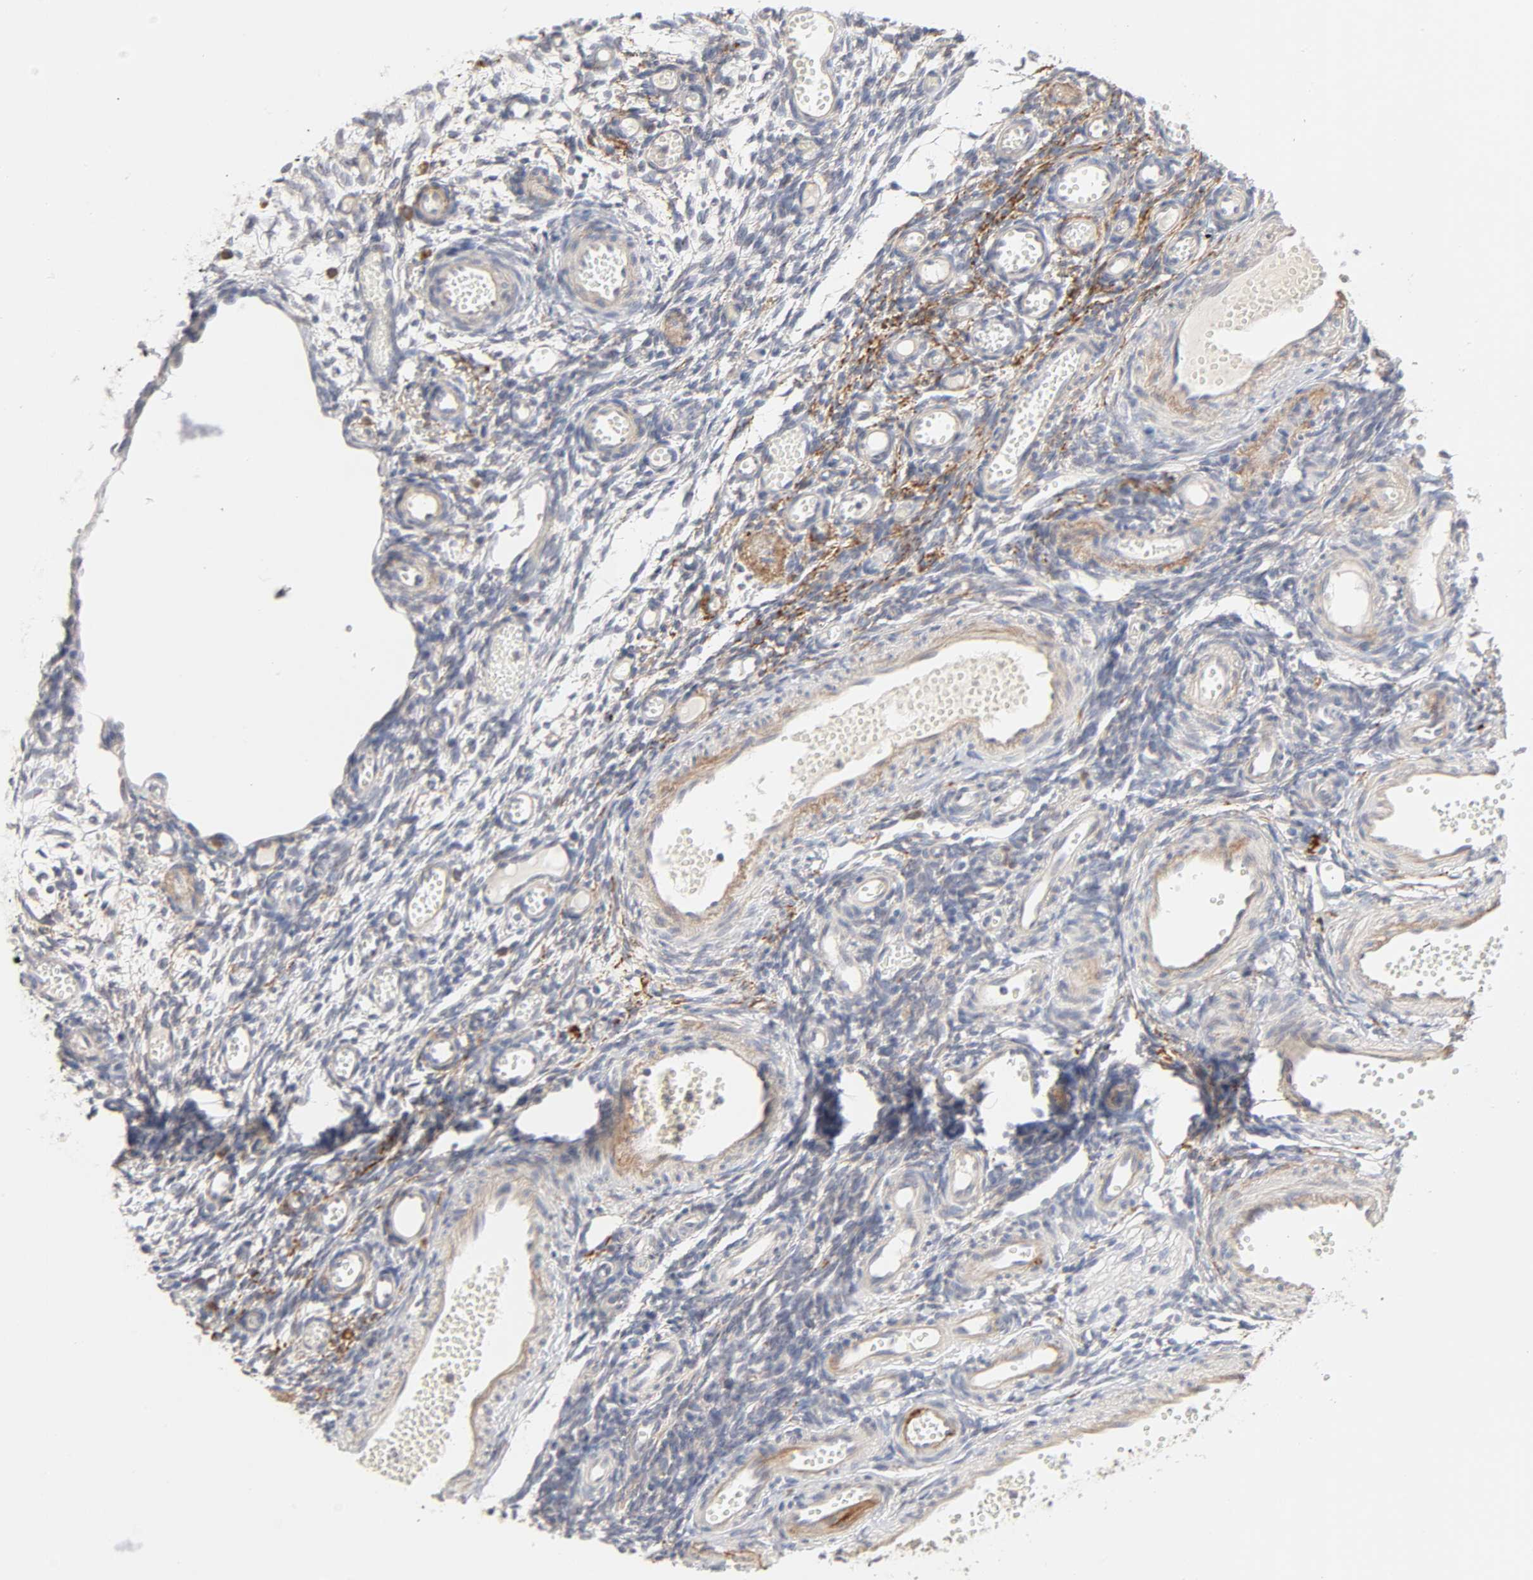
{"staining": {"intensity": "weak", "quantity": ">75%", "location": "cytoplasmic/membranous"}, "tissue": "ovary", "cell_type": "Ovarian stroma cells", "image_type": "normal", "snomed": [{"axis": "morphology", "description": "Normal tissue, NOS"}, {"axis": "topography", "description": "Ovary"}], "caption": "Ovary stained with DAB (3,3'-diaminobenzidine) IHC displays low levels of weak cytoplasmic/membranous expression in approximately >75% of ovarian stroma cells. (brown staining indicates protein expression, while blue staining denotes nuclei).", "gene": "IL4R", "patient": {"sex": "female", "age": 35}}